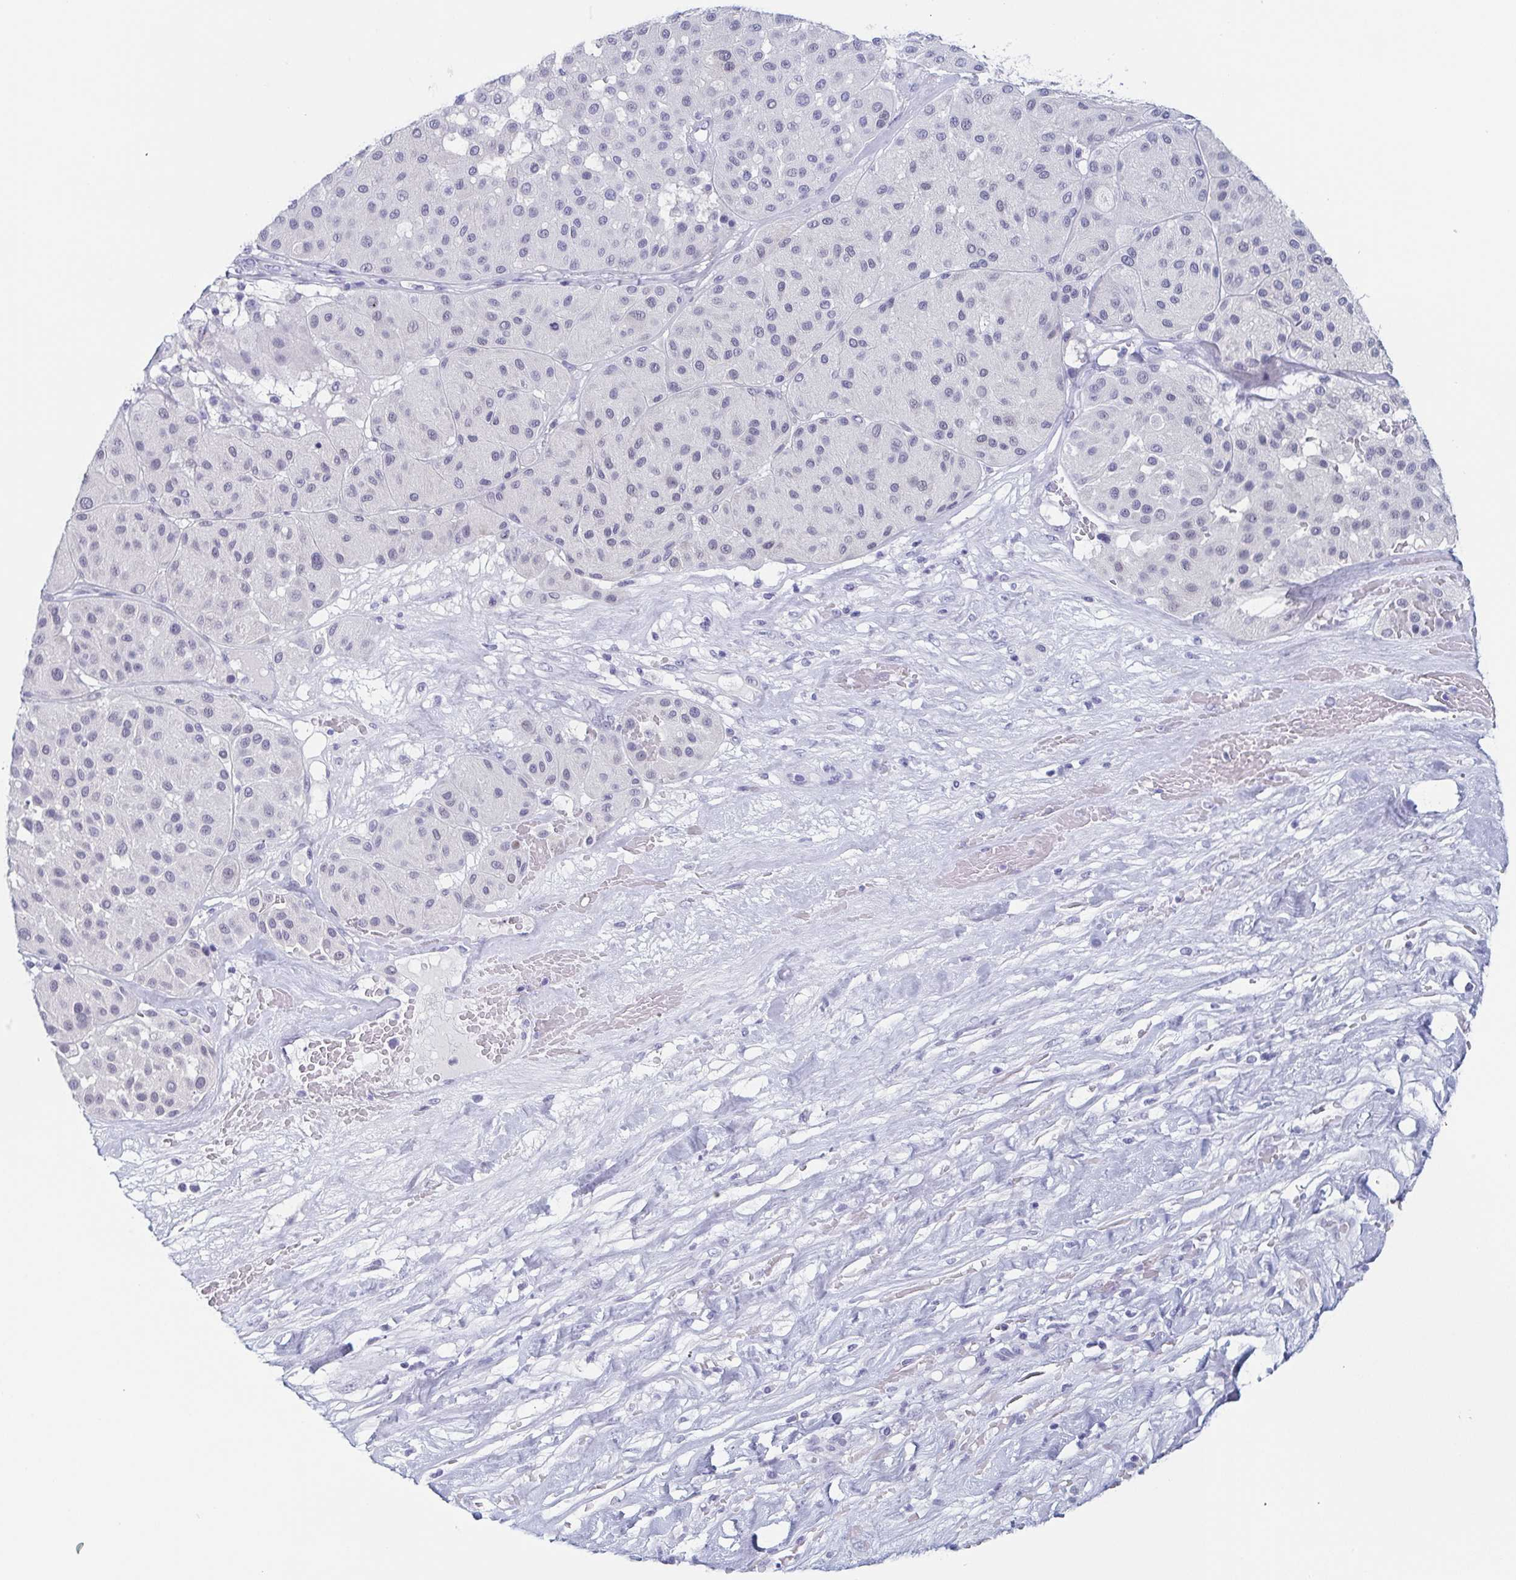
{"staining": {"intensity": "negative", "quantity": "none", "location": "none"}, "tissue": "melanoma", "cell_type": "Tumor cells", "image_type": "cancer", "snomed": [{"axis": "morphology", "description": "Malignant melanoma, Metastatic site"}, {"axis": "topography", "description": "Smooth muscle"}], "caption": "This is a micrograph of immunohistochemistry staining of malignant melanoma (metastatic site), which shows no staining in tumor cells.", "gene": "REG4", "patient": {"sex": "male", "age": 41}}